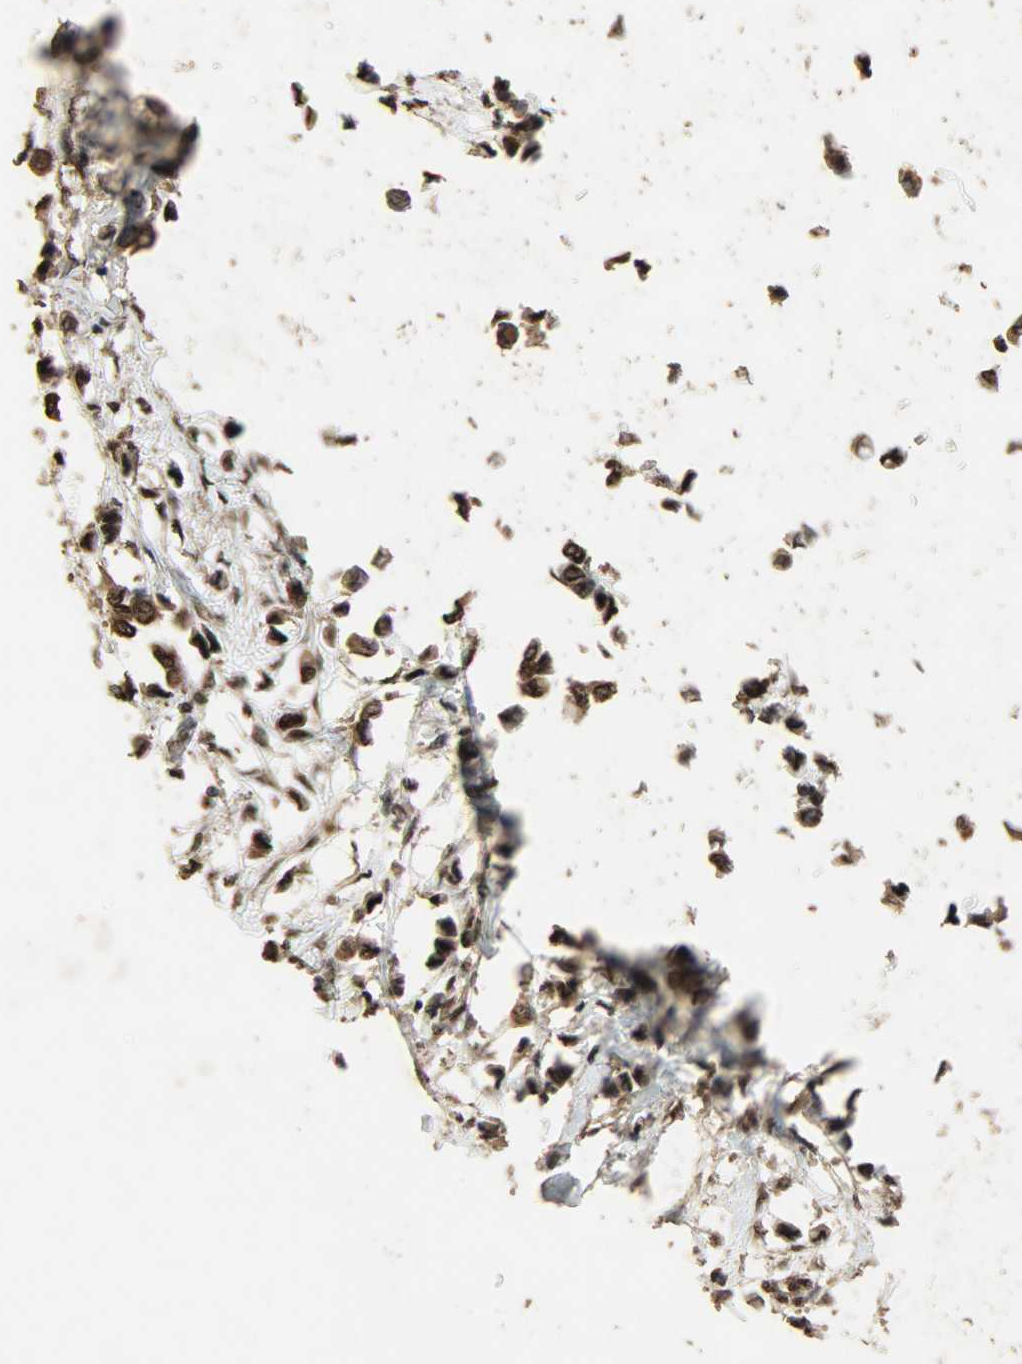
{"staining": {"intensity": "strong", "quantity": ">75%", "location": "cytoplasmic/membranous,nuclear"}, "tissue": "breast cancer", "cell_type": "Tumor cells", "image_type": "cancer", "snomed": [{"axis": "morphology", "description": "Lobular carcinoma"}, {"axis": "topography", "description": "Breast"}], "caption": "Immunohistochemical staining of breast lobular carcinoma reveals high levels of strong cytoplasmic/membranous and nuclear protein staining in approximately >75% of tumor cells.", "gene": "CCNT2", "patient": {"sex": "female", "age": 51}}